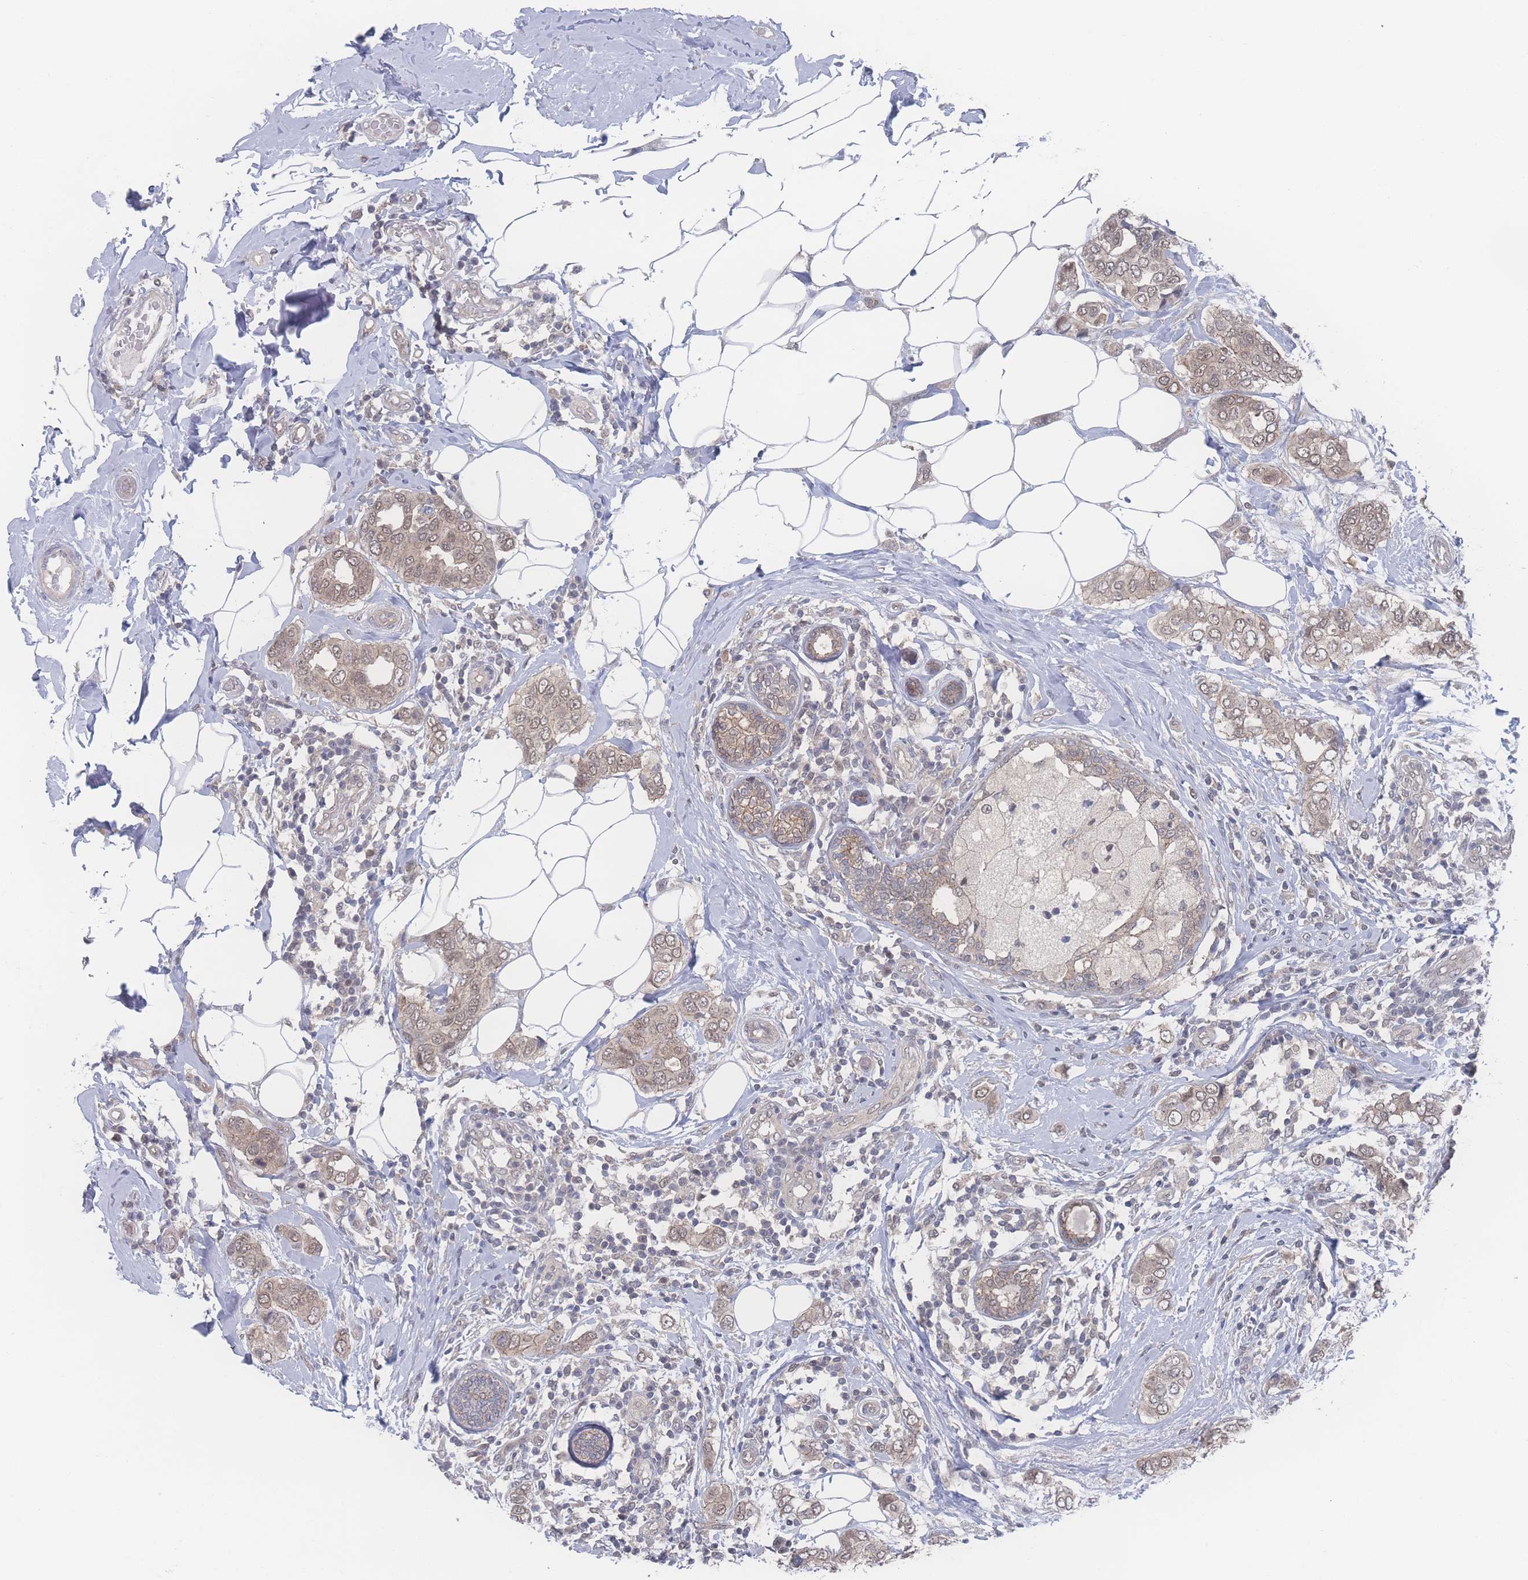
{"staining": {"intensity": "moderate", "quantity": ">75%", "location": "cytoplasmic/membranous,nuclear"}, "tissue": "breast cancer", "cell_type": "Tumor cells", "image_type": "cancer", "snomed": [{"axis": "morphology", "description": "Lobular carcinoma"}, {"axis": "topography", "description": "Breast"}], "caption": "The histopathology image demonstrates staining of breast cancer (lobular carcinoma), revealing moderate cytoplasmic/membranous and nuclear protein expression (brown color) within tumor cells.", "gene": "NBEAL1", "patient": {"sex": "female", "age": 51}}